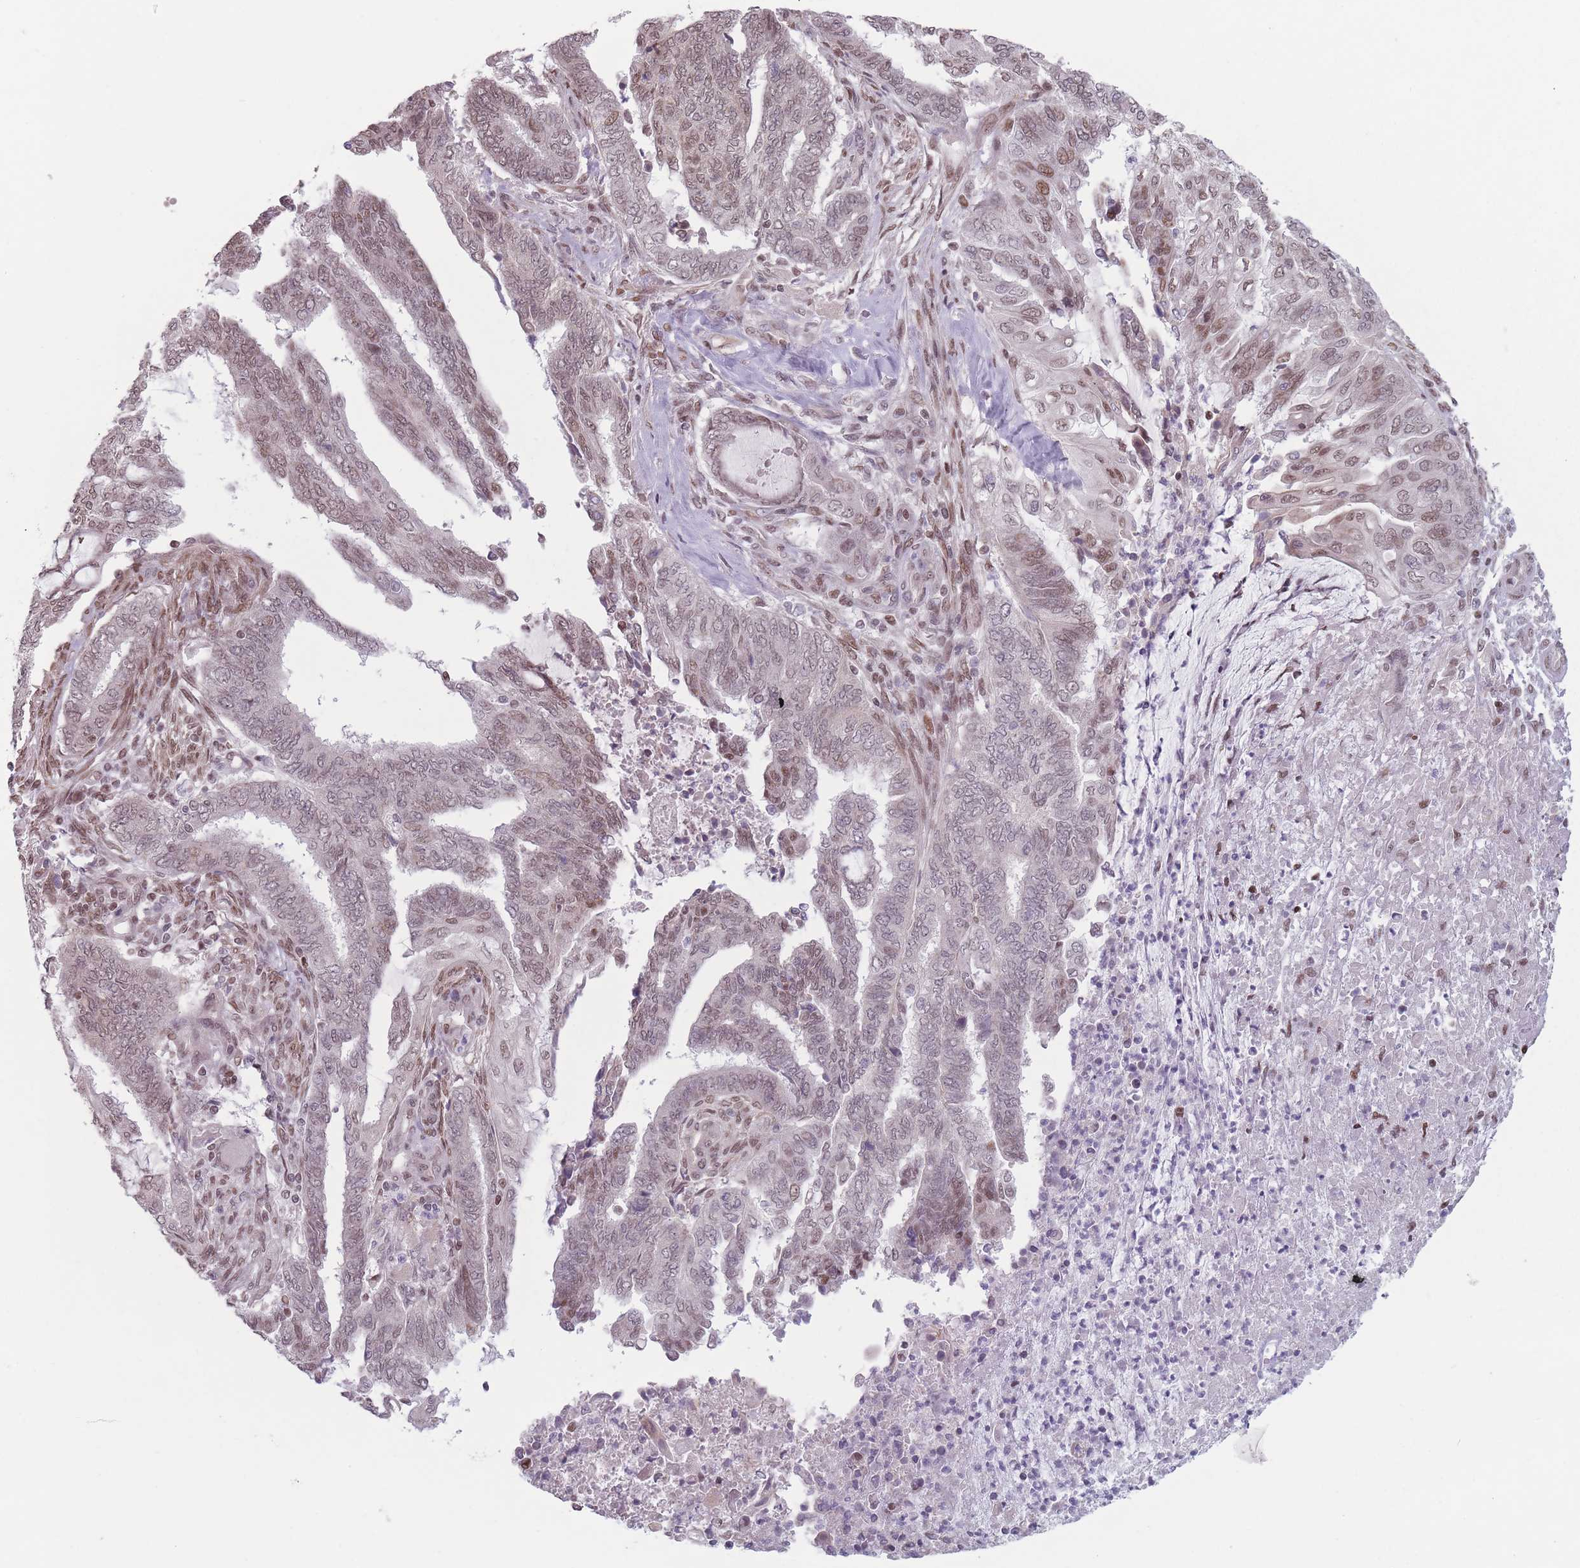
{"staining": {"intensity": "weak", "quantity": ">75%", "location": "nuclear"}, "tissue": "endometrial cancer", "cell_type": "Tumor cells", "image_type": "cancer", "snomed": [{"axis": "morphology", "description": "Adenocarcinoma, NOS"}, {"axis": "topography", "description": "Uterus"}, {"axis": "topography", "description": "Endometrium"}], "caption": "Immunohistochemical staining of human endometrial adenocarcinoma demonstrates weak nuclear protein expression in approximately >75% of tumor cells.", "gene": "SH3BGRL2", "patient": {"sex": "female", "age": 70}}